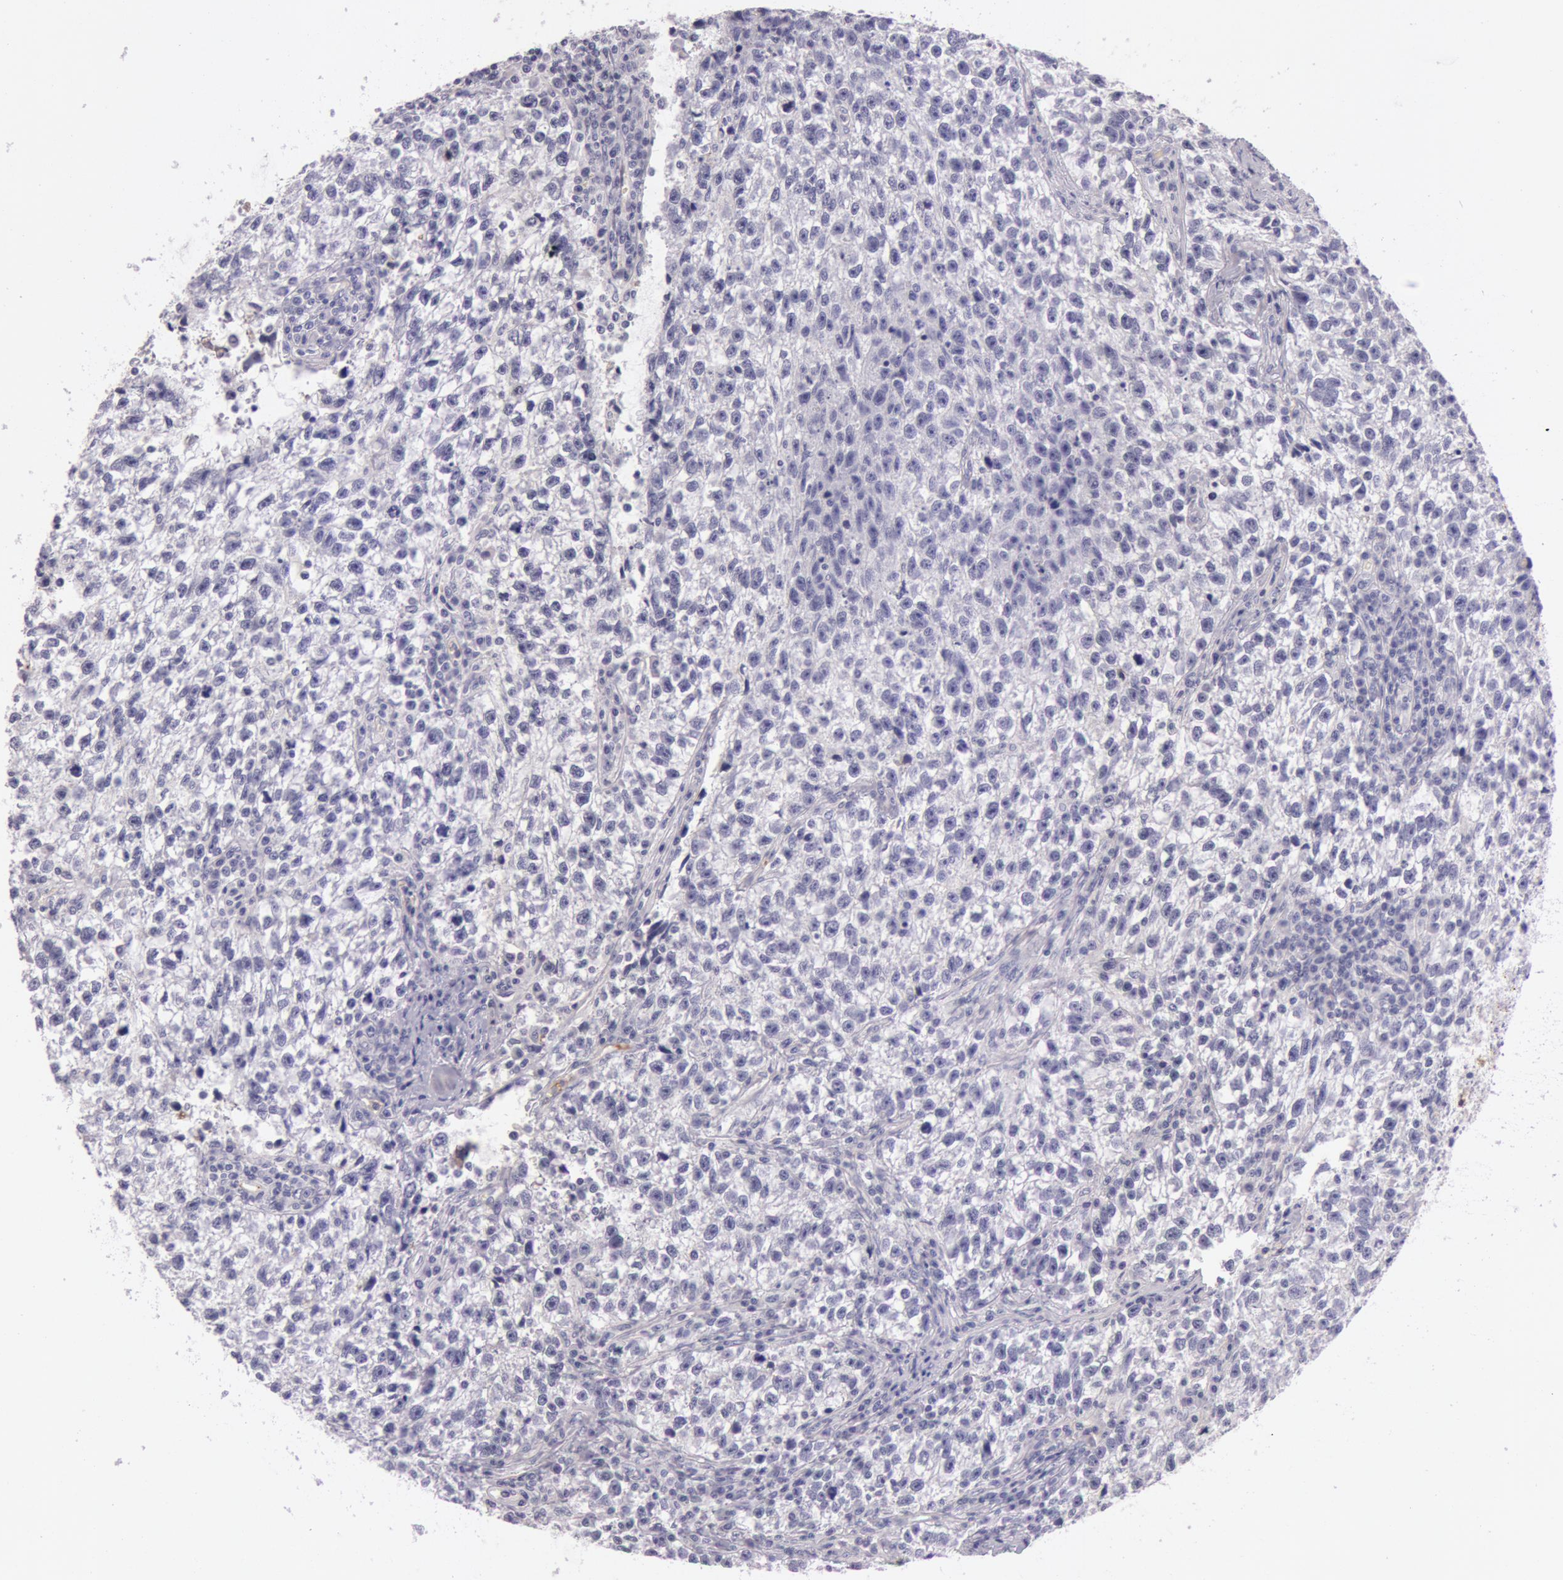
{"staining": {"intensity": "negative", "quantity": "none", "location": "none"}, "tissue": "testis cancer", "cell_type": "Tumor cells", "image_type": "cancer", "snomed": [{"axis": "morphology", "description": "Seminoma, NOS"}, {"axis": "topography", "description": "Testis"}], "caption": "Immunohistochemical staining of testis cancer (seminoma) displays no significant staining in tumor cells.", "gene": "C4BPA", "patient": {"sex": "male", "age": 38}}